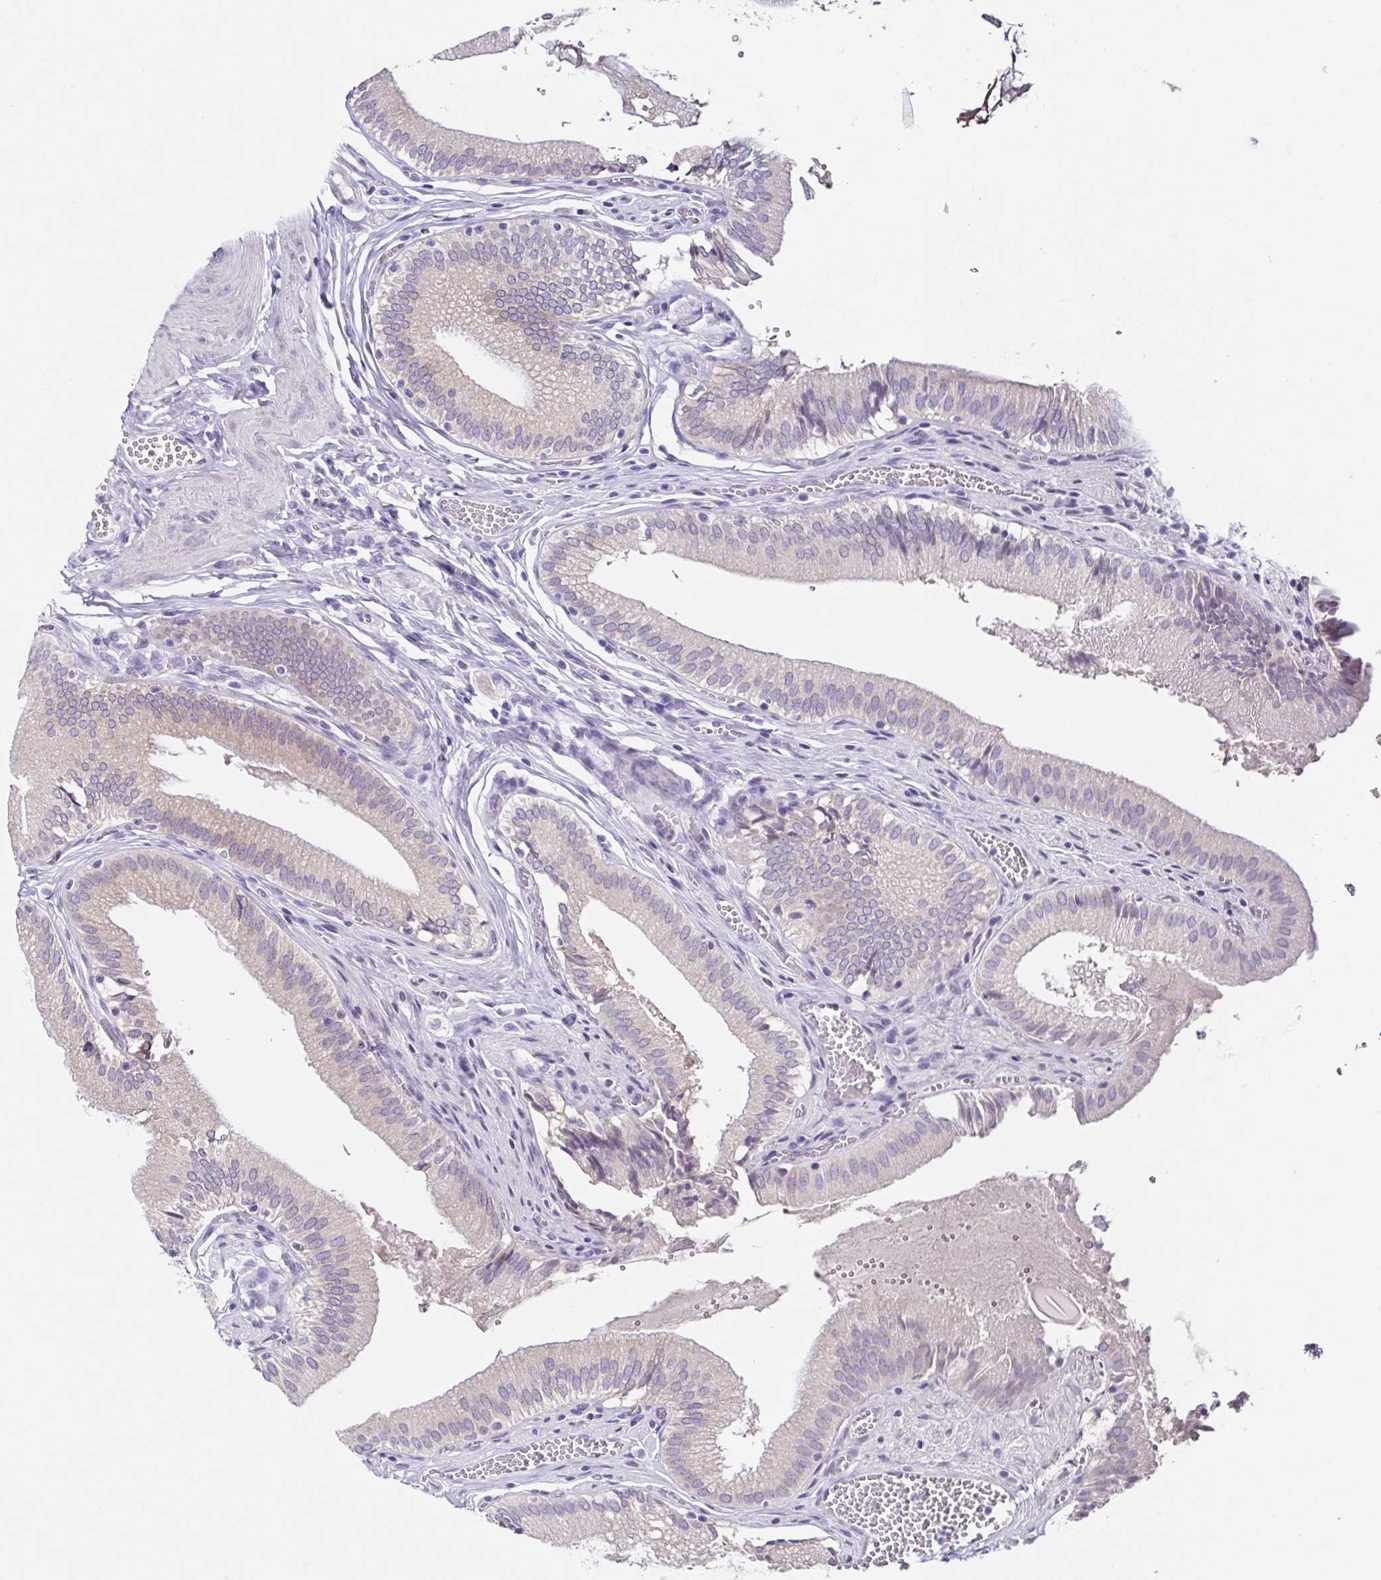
{"staining": {"intensity": "weak", "quantity": "<25%", "location": "cytoplasmic/membranous"}, "tissue": "gallbladder", "cell_type": "Glandular cells", "image_type": "normal", "snomed": [{"axis": "morphology", "description": "Normal tissue, NOS"}, {"axis": "topography", "description": "Gallbladder"}, {"axis": "topography", "description": "Peripheral nerve tissue"}], "caption": "There is no significant expression in glandular cells of gallbladder. (IHC, brightfield microscopy, high magnification).", "gene": "RDH11", "patient": {"sex": "male", "age": 17}}